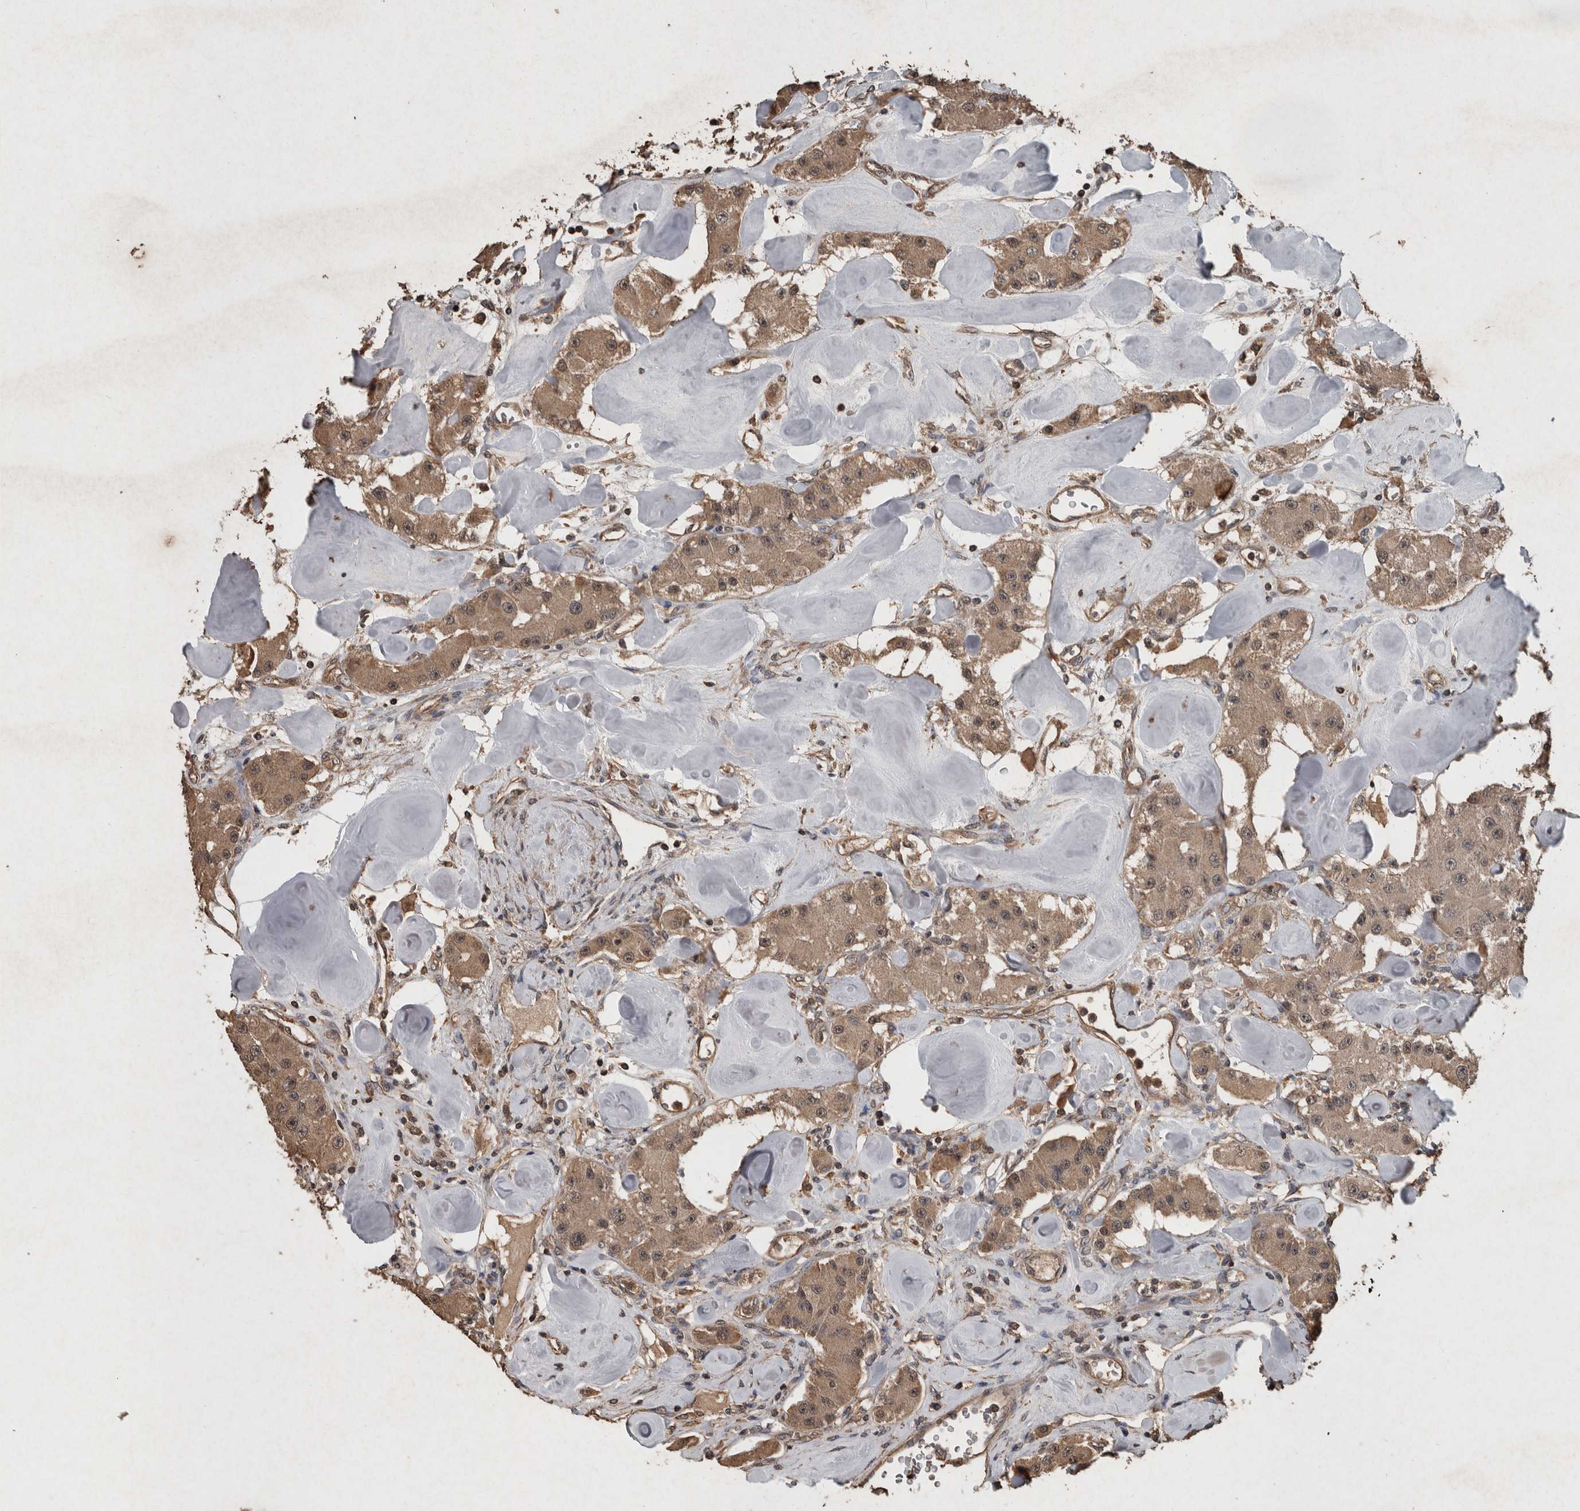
{"staining": {"intensity": "moderate", "quantity": ">75%", "location": "cytoplasmic/membranous,nuclear"}, "tissue": "carcinoid", "cell_type": "Tumor cells", "image_type": "cancer", "snomed": [{"axis": "morphology", "description": "Carcinoid, malignant, NOS"}, {"axis": "topography", "description": "Pancreas"}], "caption": "This image reveals carcinoid (malignant) stained with immunohistochemistry to label a protein in brown. The cytoplasmic/membranous and nuclear of tumor cells show moderate positivity for the protein. Nuclei are counter-stained blue.", "gene": "FGFRL1", "patient": {"sex": "male", "age": 41}}